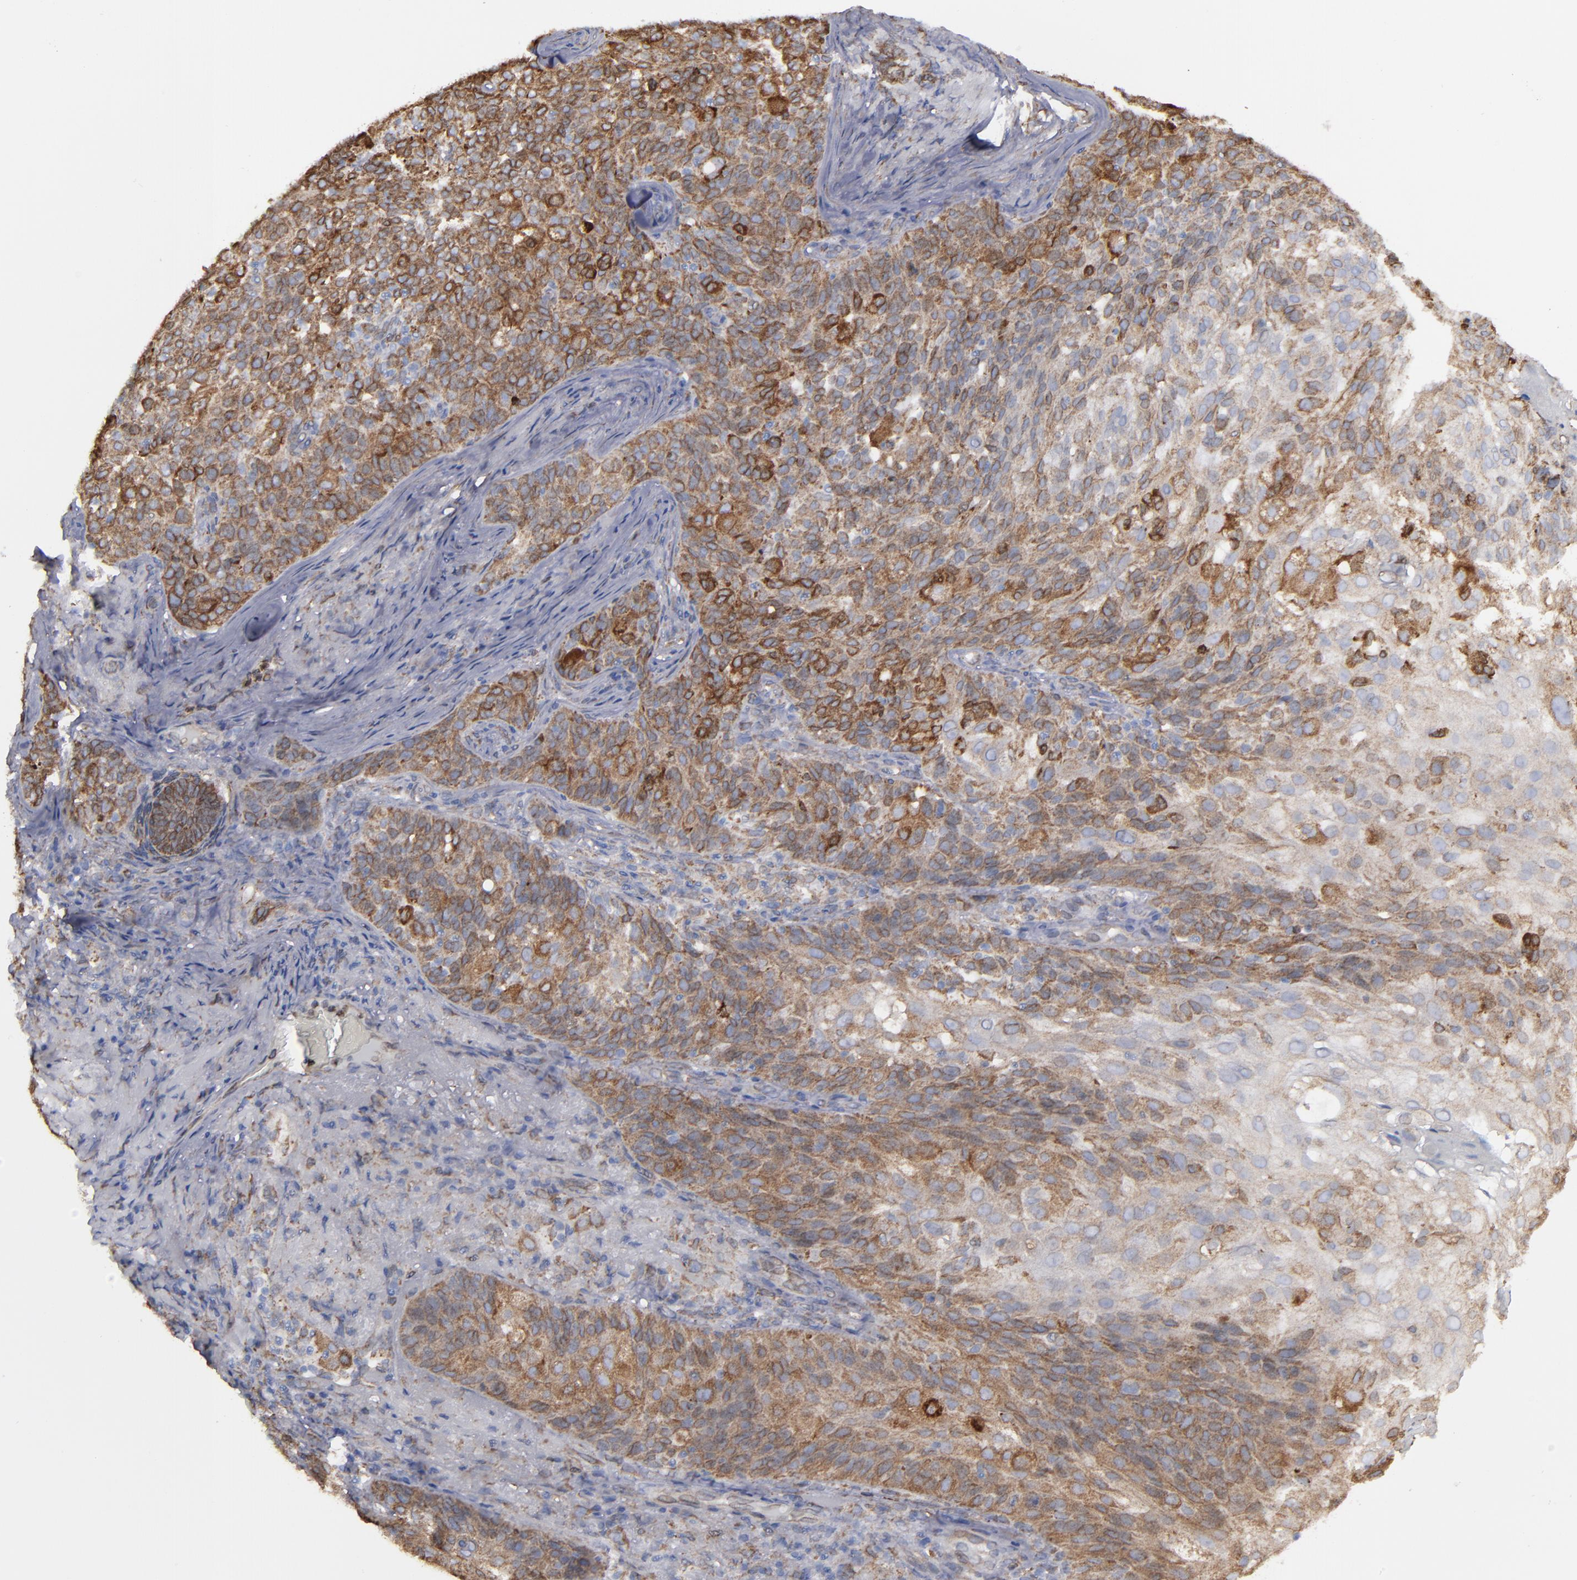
{"staining": {"intensity": "moderate", "quantity": "25%-75%", "location": "cytoplasmic/membranous"}, "tissue": "skin cancer", "cell_type": "Tumor cells", "image_type": "cancer", "snomed": [{"axis": "morphology", "description": "Normal tissue, NOS"}, {"axis": "morphology", "description": "Squamous cell carcinoma, NOS"}, {"axis": "topography", "description": "Skin"}], "caption": "Protein staining displays moderate cytoplasmic/membranous positivity in about 25%-75% of tumor cells in skin cancer.", "gene": "ERLIN2", "patient": {"sex": "female", "age": 83}}